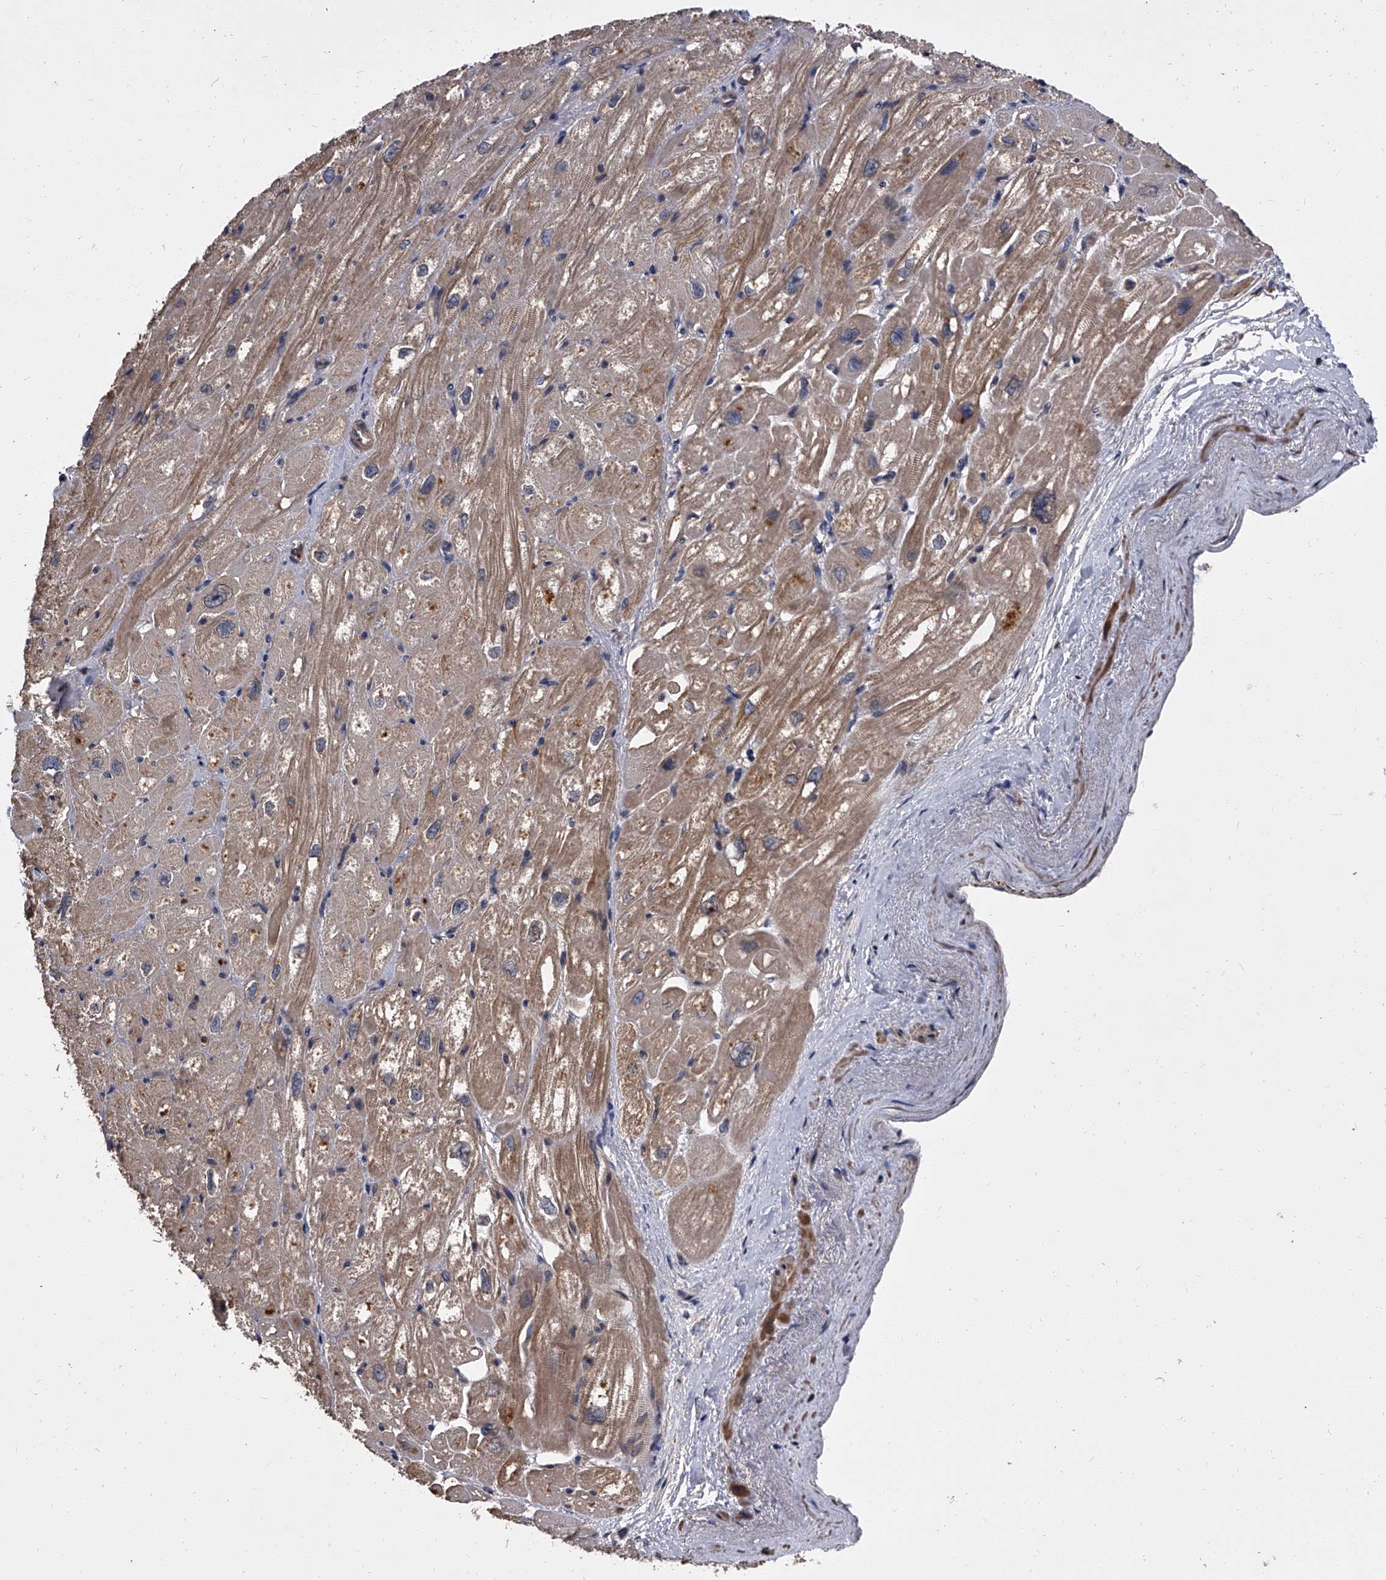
{"staining": {"intensity": "moderate", "quantity": "25%-75%", "location": "cytoplasmic/membranous,nuclear"}, "tissue": "heart muscle", "cell_type": "Cardiomyocytes", "image_type": "normal", "snomed": [{"axis": "morphology", "description": "Normal tissue, NOS"}, {"axis": "topography", "description": "Heart"}], "caption": "Cardiomyocytes show medium levels of moderate cytoplasmic/membranous,nuclear expression in approximately 25%-75% of cells in benign heart muscle. Ihc stains the protein in brown and the nuclei are stained blue.", "gene": "STK36", "patient": {"sex": "male", "age": 50}}